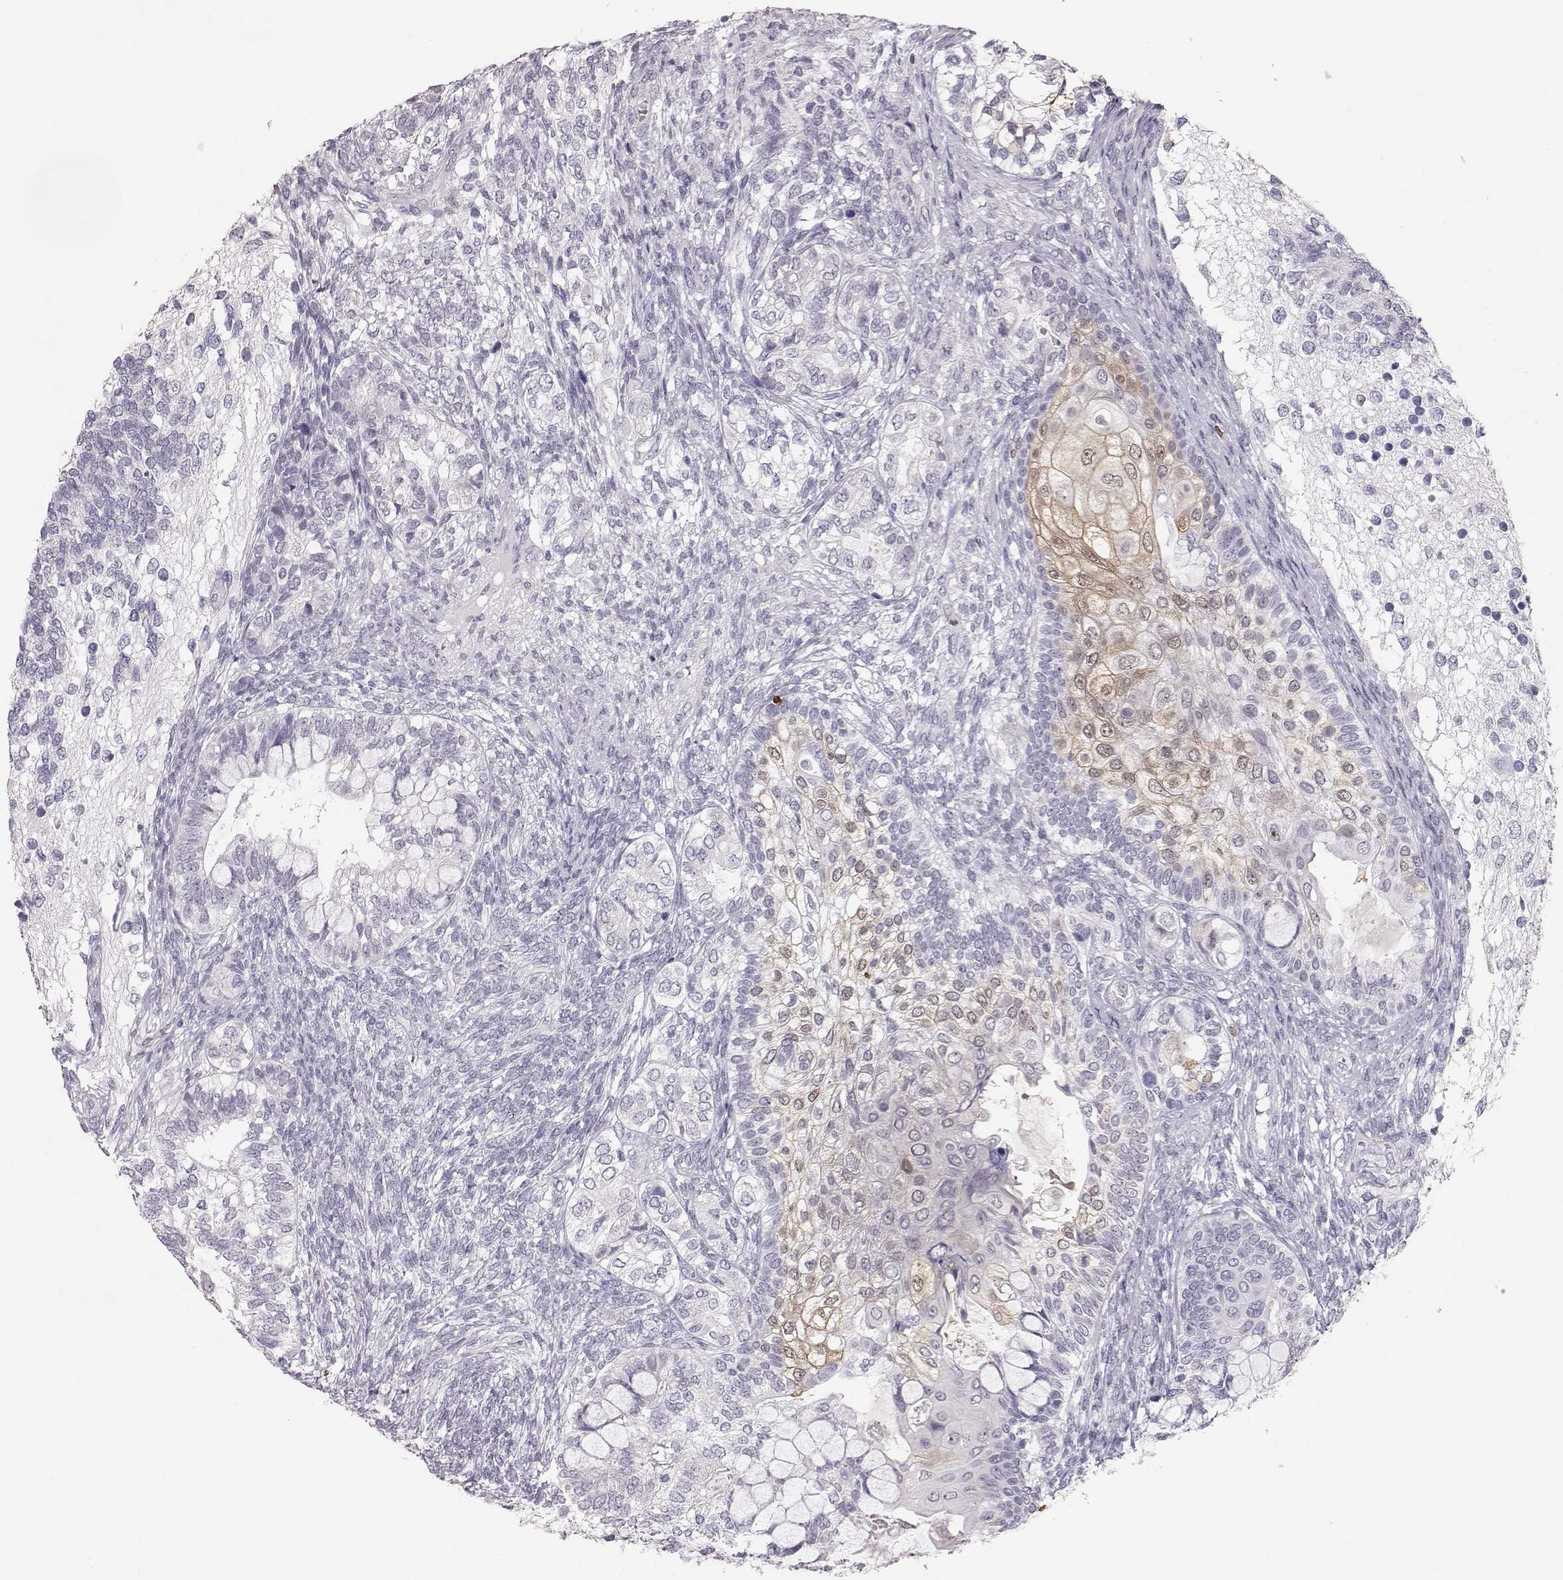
{"staining": {"intensity": "weak", "quantity": "<25%", "location": "cytoplasmic/membranous"}, "tissue": "testis cancer", "cell_type": "Tumor cells", "image_type": "cancer", "snomed": [{"axis": "morphology", "description": "Seminoma, NOS"}, {"axis": "morphology", "description": "Carcinoma, Embryonal, NOS"}, {"axis": "topography", "description": "Testis"}], "caption": "Testis embryonal carcinoma stained for a protein using IHC shows no staining tumor cells.", "gene": "POU1F1", "patient": {"sex": "male", "age": 41}}